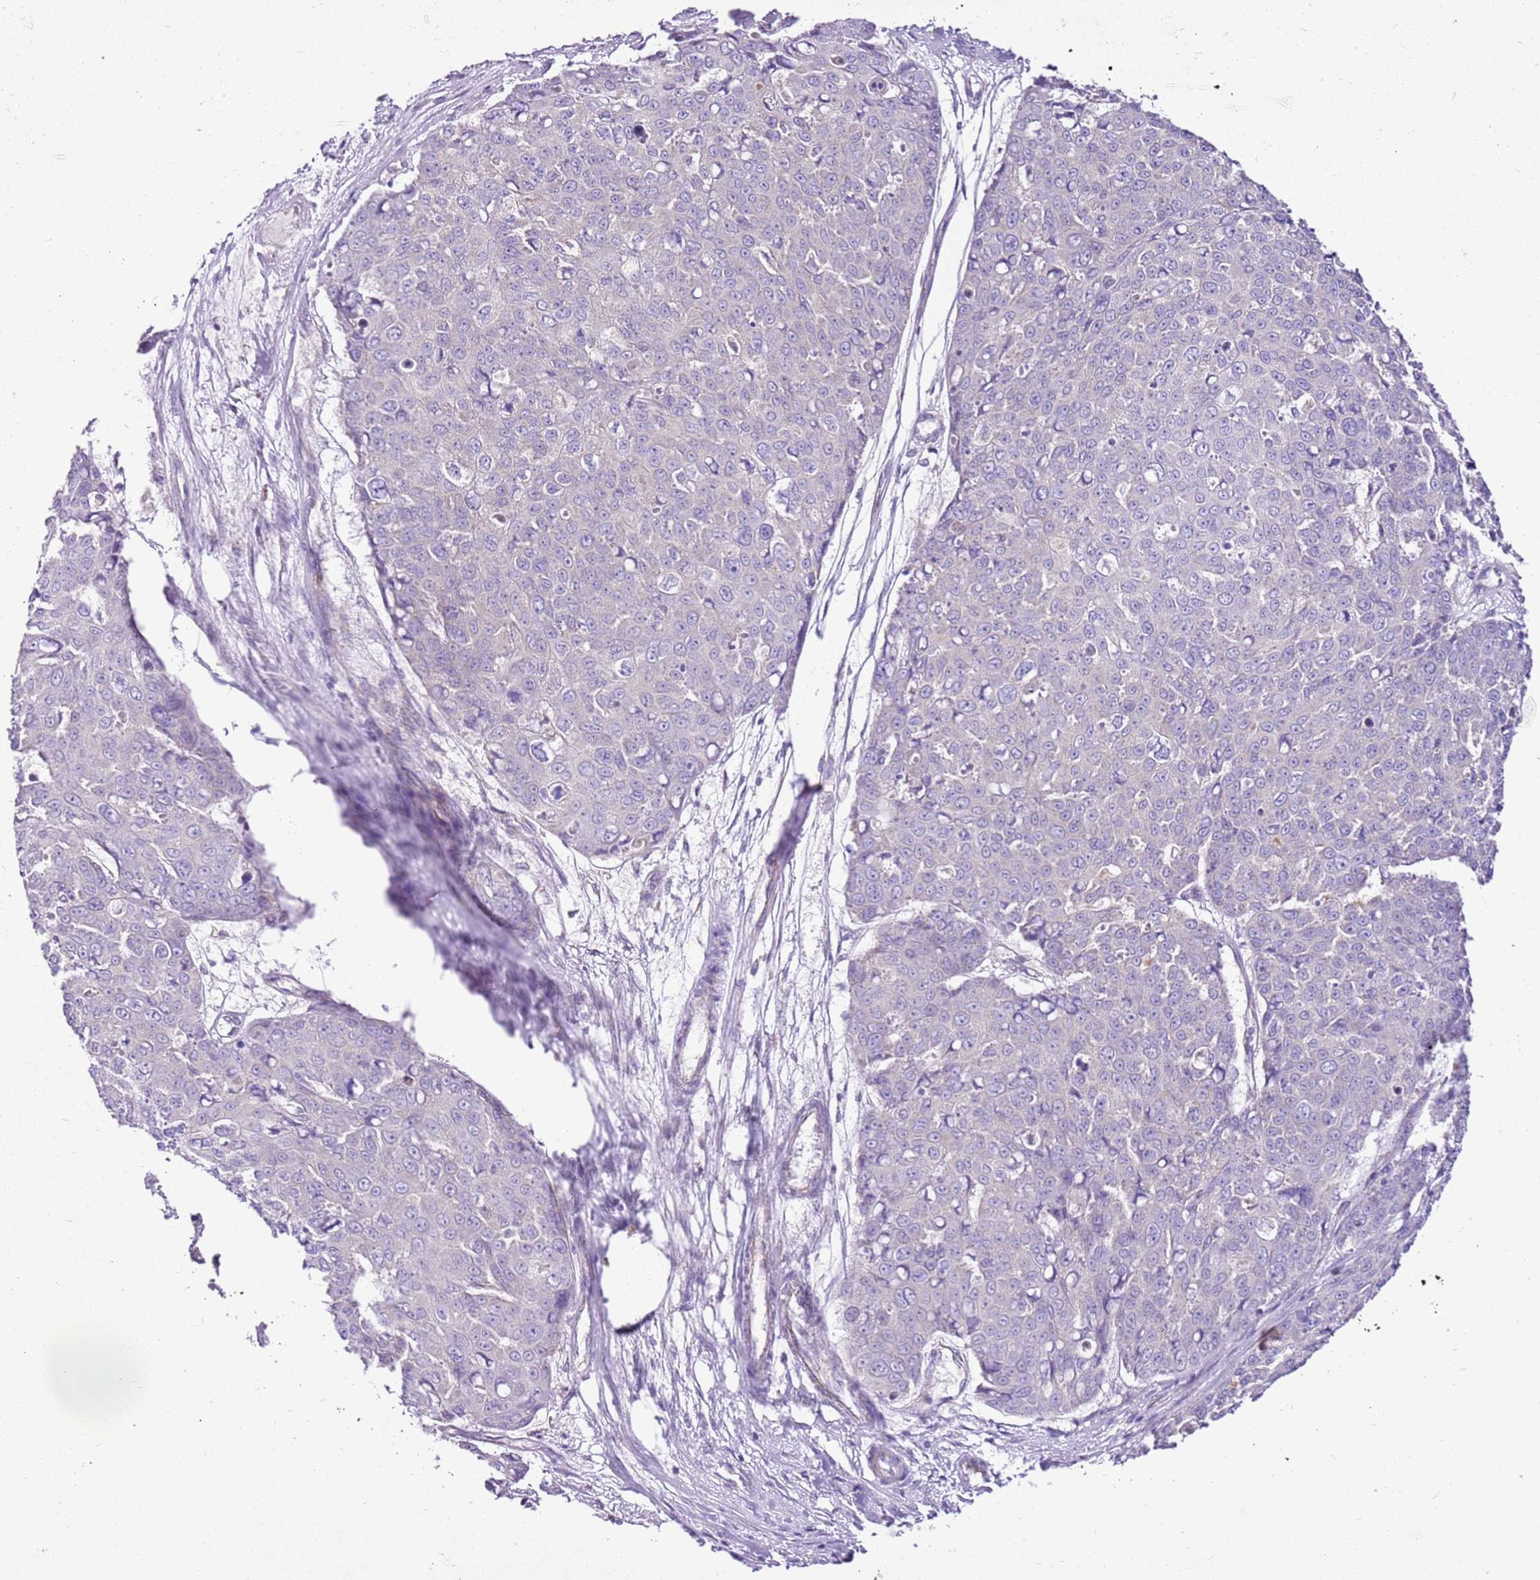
{"staining": {"intensity": "negative", "quantity": "none", "location": "none"}, "tissue": "skin cancer", "cell_type": "Tumor cells", "image_type": "cancer", "snomed": [{"axis": "morphology", "description": "Squamous cell carcinoma, NOS"}, {"axis": "topography", "description": "Skin"}], "caption": "Tumor cells show no significant positivity in skin cancer.", "gene": "MRPL36", "patient": {"sex": "male", "age": 71}}